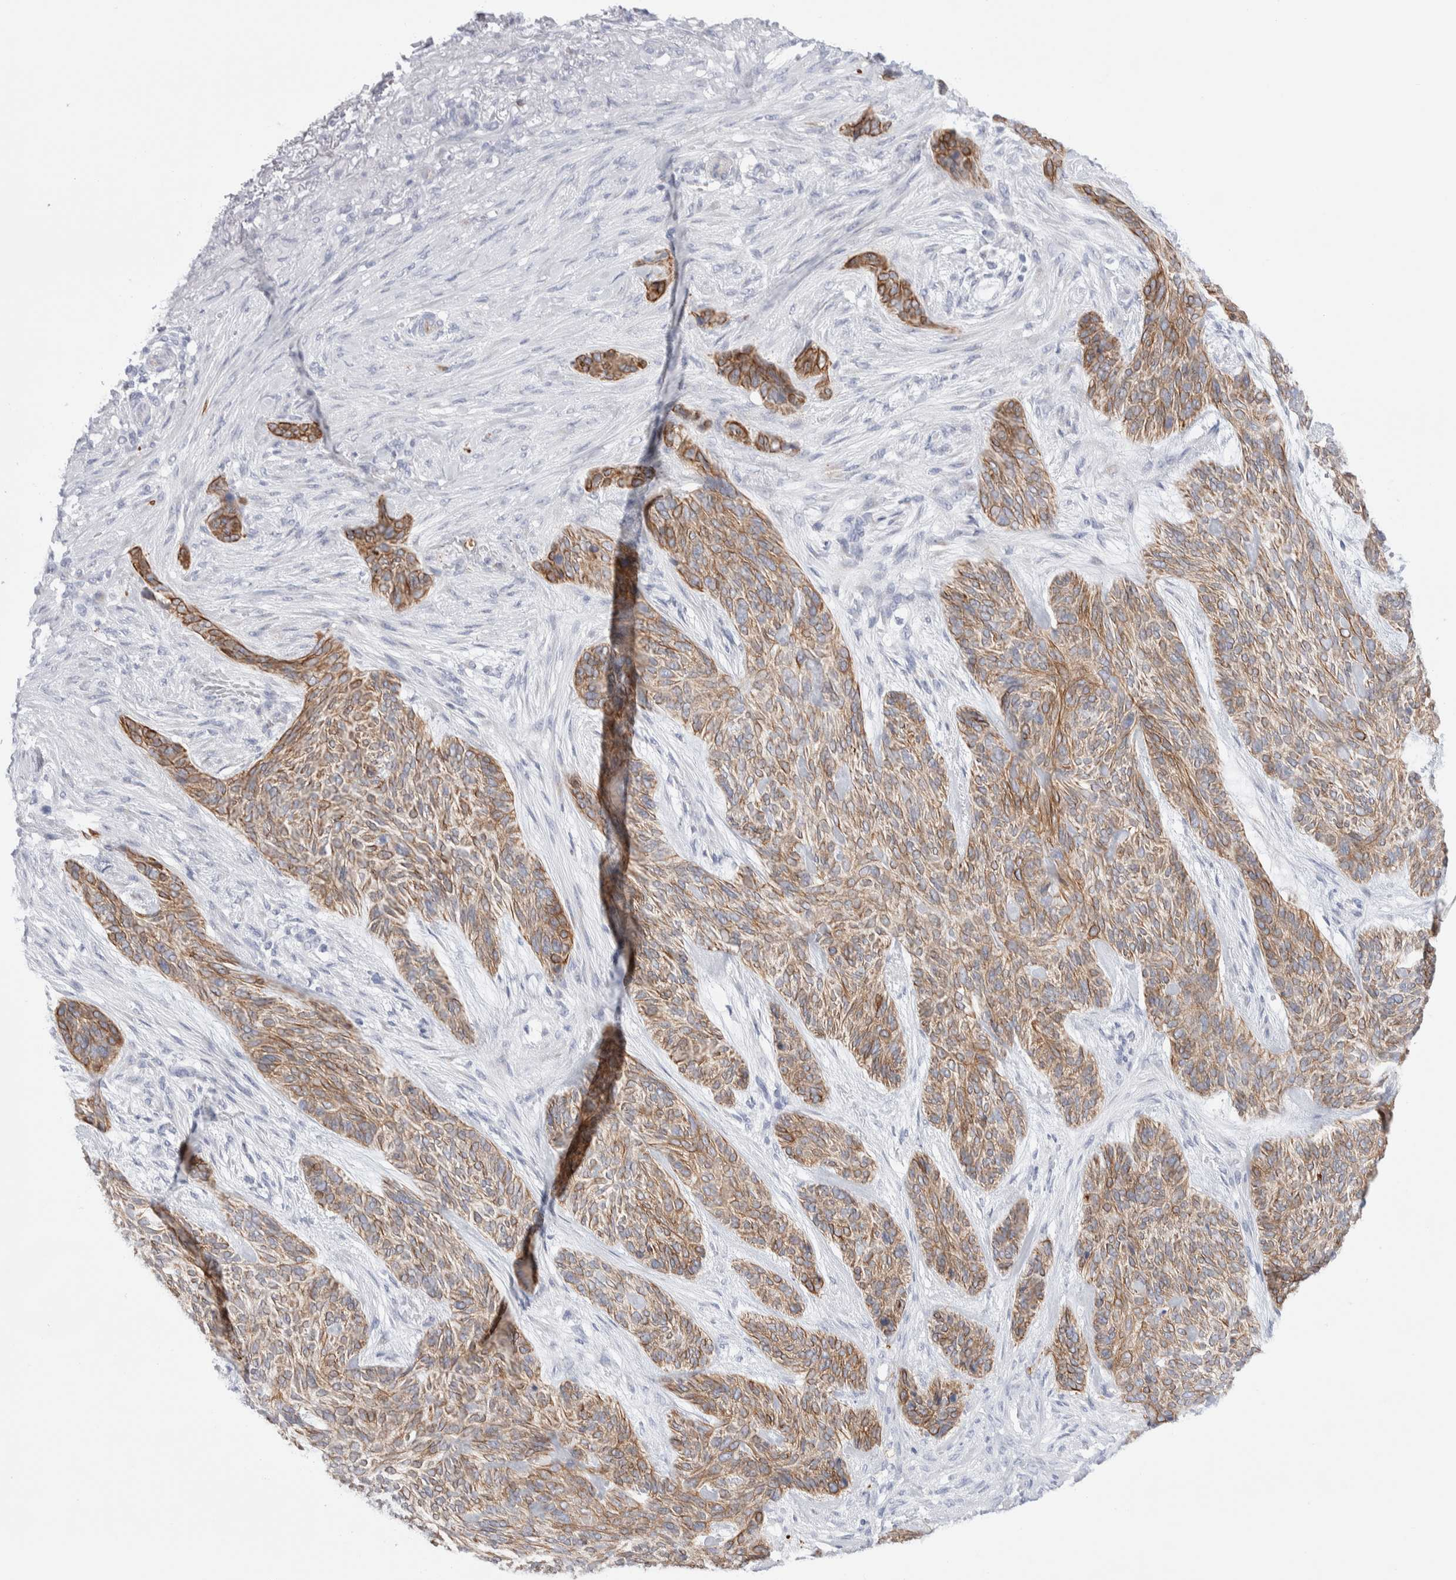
{"staining": {"intensity": "moderate", "quantity": ">75%", "location": "cytoplasmic/membranous"}, "tissue": "skin cancer", "cell_type": "Tumor cells", "image_type": "cancer", "snomed": [{"axis": "morphology", "description": "Basal cell carcinoma"}, {"axis": "topography", "description": "Skin"}], "caption": "IHC of human basal cell carcinoma (skin) reveals medium levels of moderate cytoplasmic/membranous expression in approximately >75% of tumor cells. (DAB (3,3'-diaminobenzidine) IHC with brightfield microscopy, high magnification).", "gene": "C1orf112", "patient": {"sex": "male", "age": 55}}